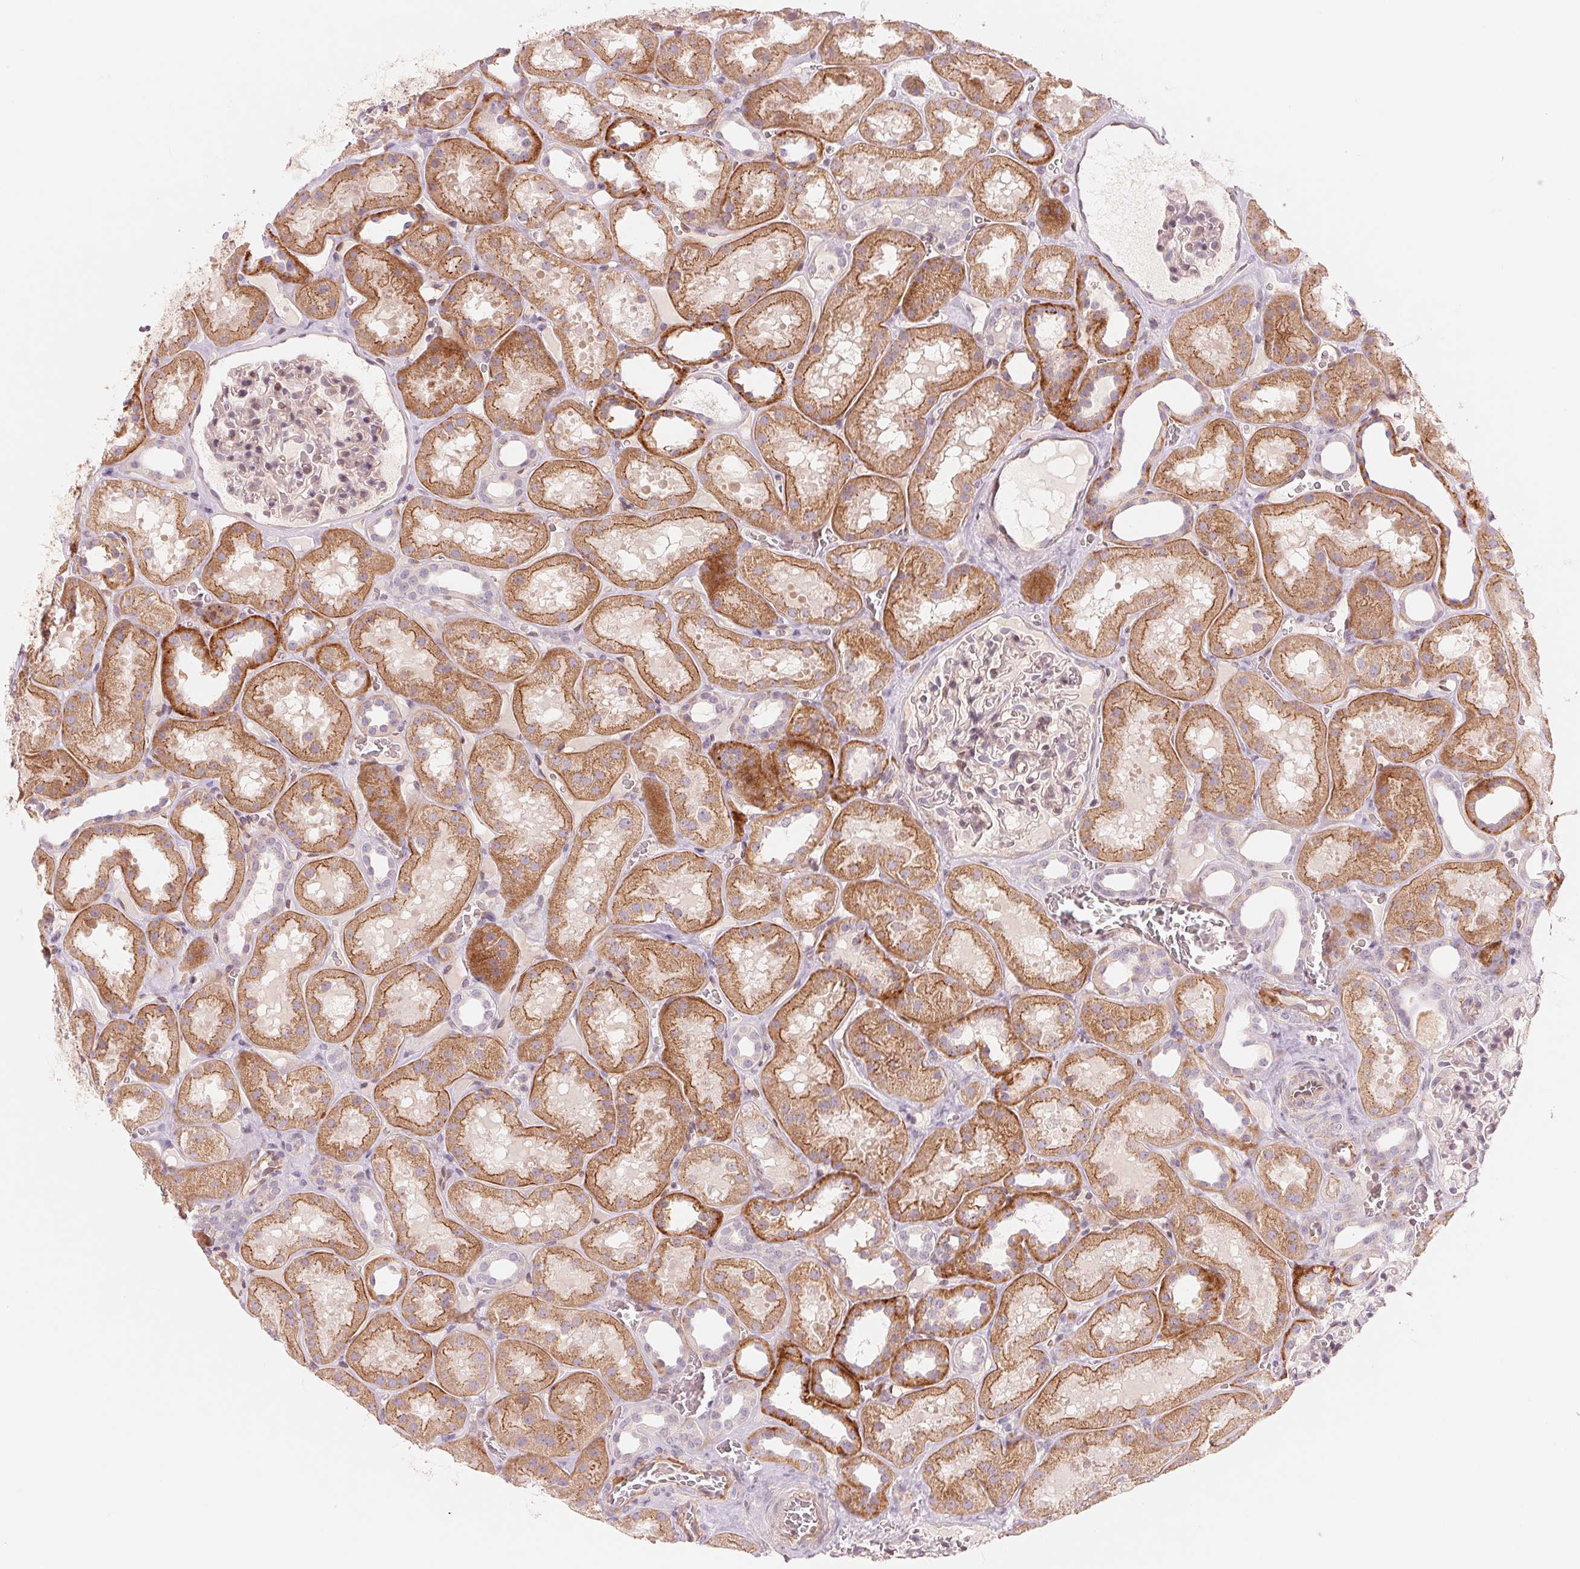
{"staining": {"intensity": "negative", "quantity": "none", "location": "none"}, "tissue": "kidney", "cell_type": "Cells in glomeruli", "image_type": "normal", "snomed": [{"axis": "morphology", "description": "Normal tissue, NOS"}, {"axis": "topography", "description": "Kidney"}], "caption": "Human kidney stained for a protein using immunohistochemistry (IHC) demonstrates no expression in cells in glomeruli.", "gene": "SLC17A4", "patient": {"sex": "female", "age": 41}}